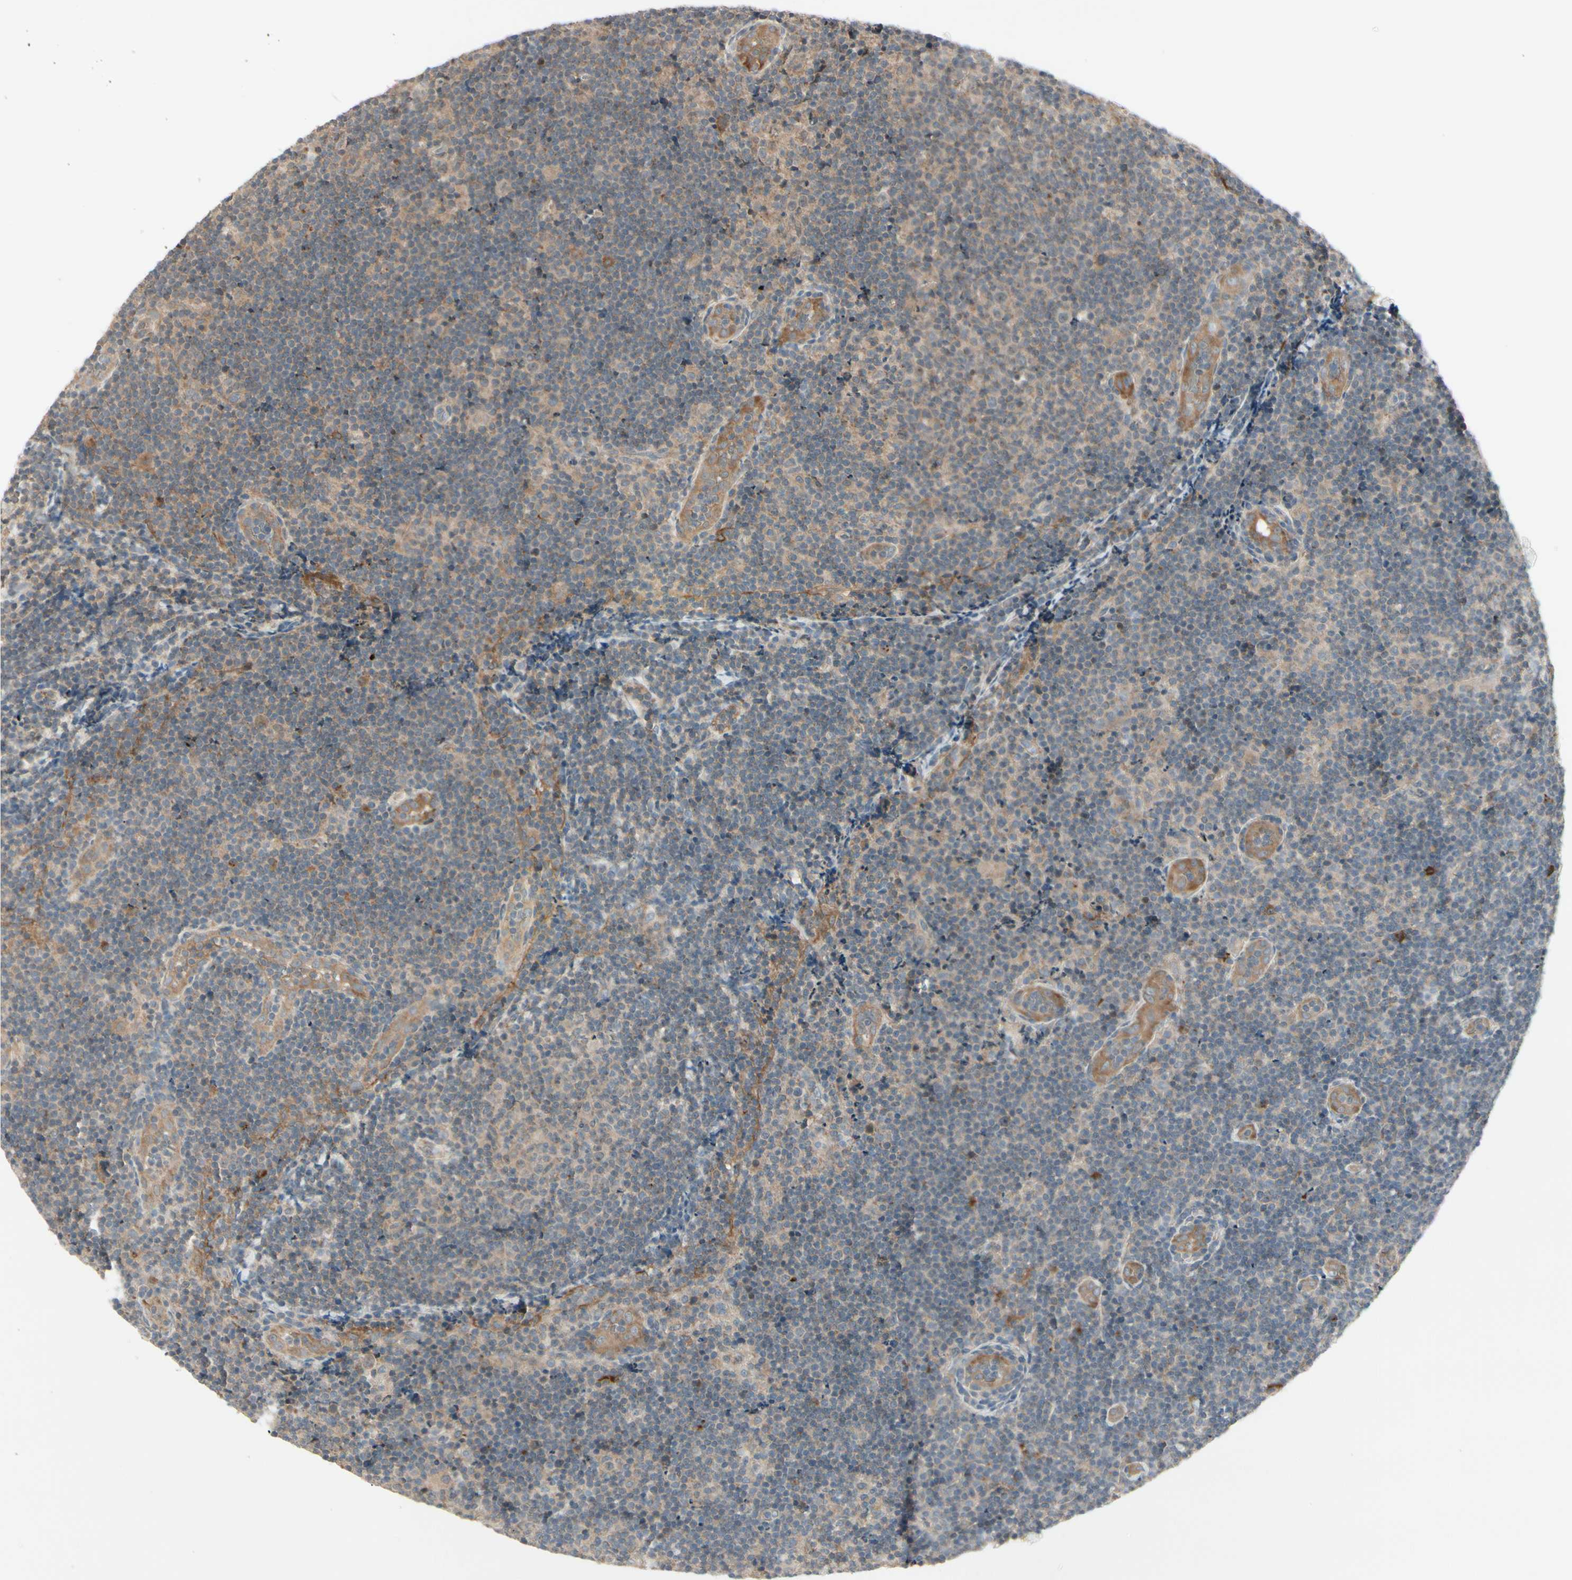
{"staining": {"intensity": "weak", "quantity": ">75%", "location": "cytoplasmic/membranous"}, "tissue": "lymphoma", "cell_type": "Tumor cells", "image_type": "cancer", "snomed": [{"axis": "morphology", "description": "Malignant lymphoma, non-Hodgkin's type, Low grade"}, {"axis": "topography", "description": "Lymph node"}], "caption": "Immunohistochemistry (IHC) staining of lymphoma, which reveals low levels of weak cytoplasmic/membranous positivity in approximately >75% of tumor cells indicating weak cytoplasmic/membranous protein positivity. The staining was performed using DAB (brown) for protein detection and nuclei were counterstained in hematoxylin (blue).", "gene": "FHDC1", "patient": {"sex": "male", "age": 83}}